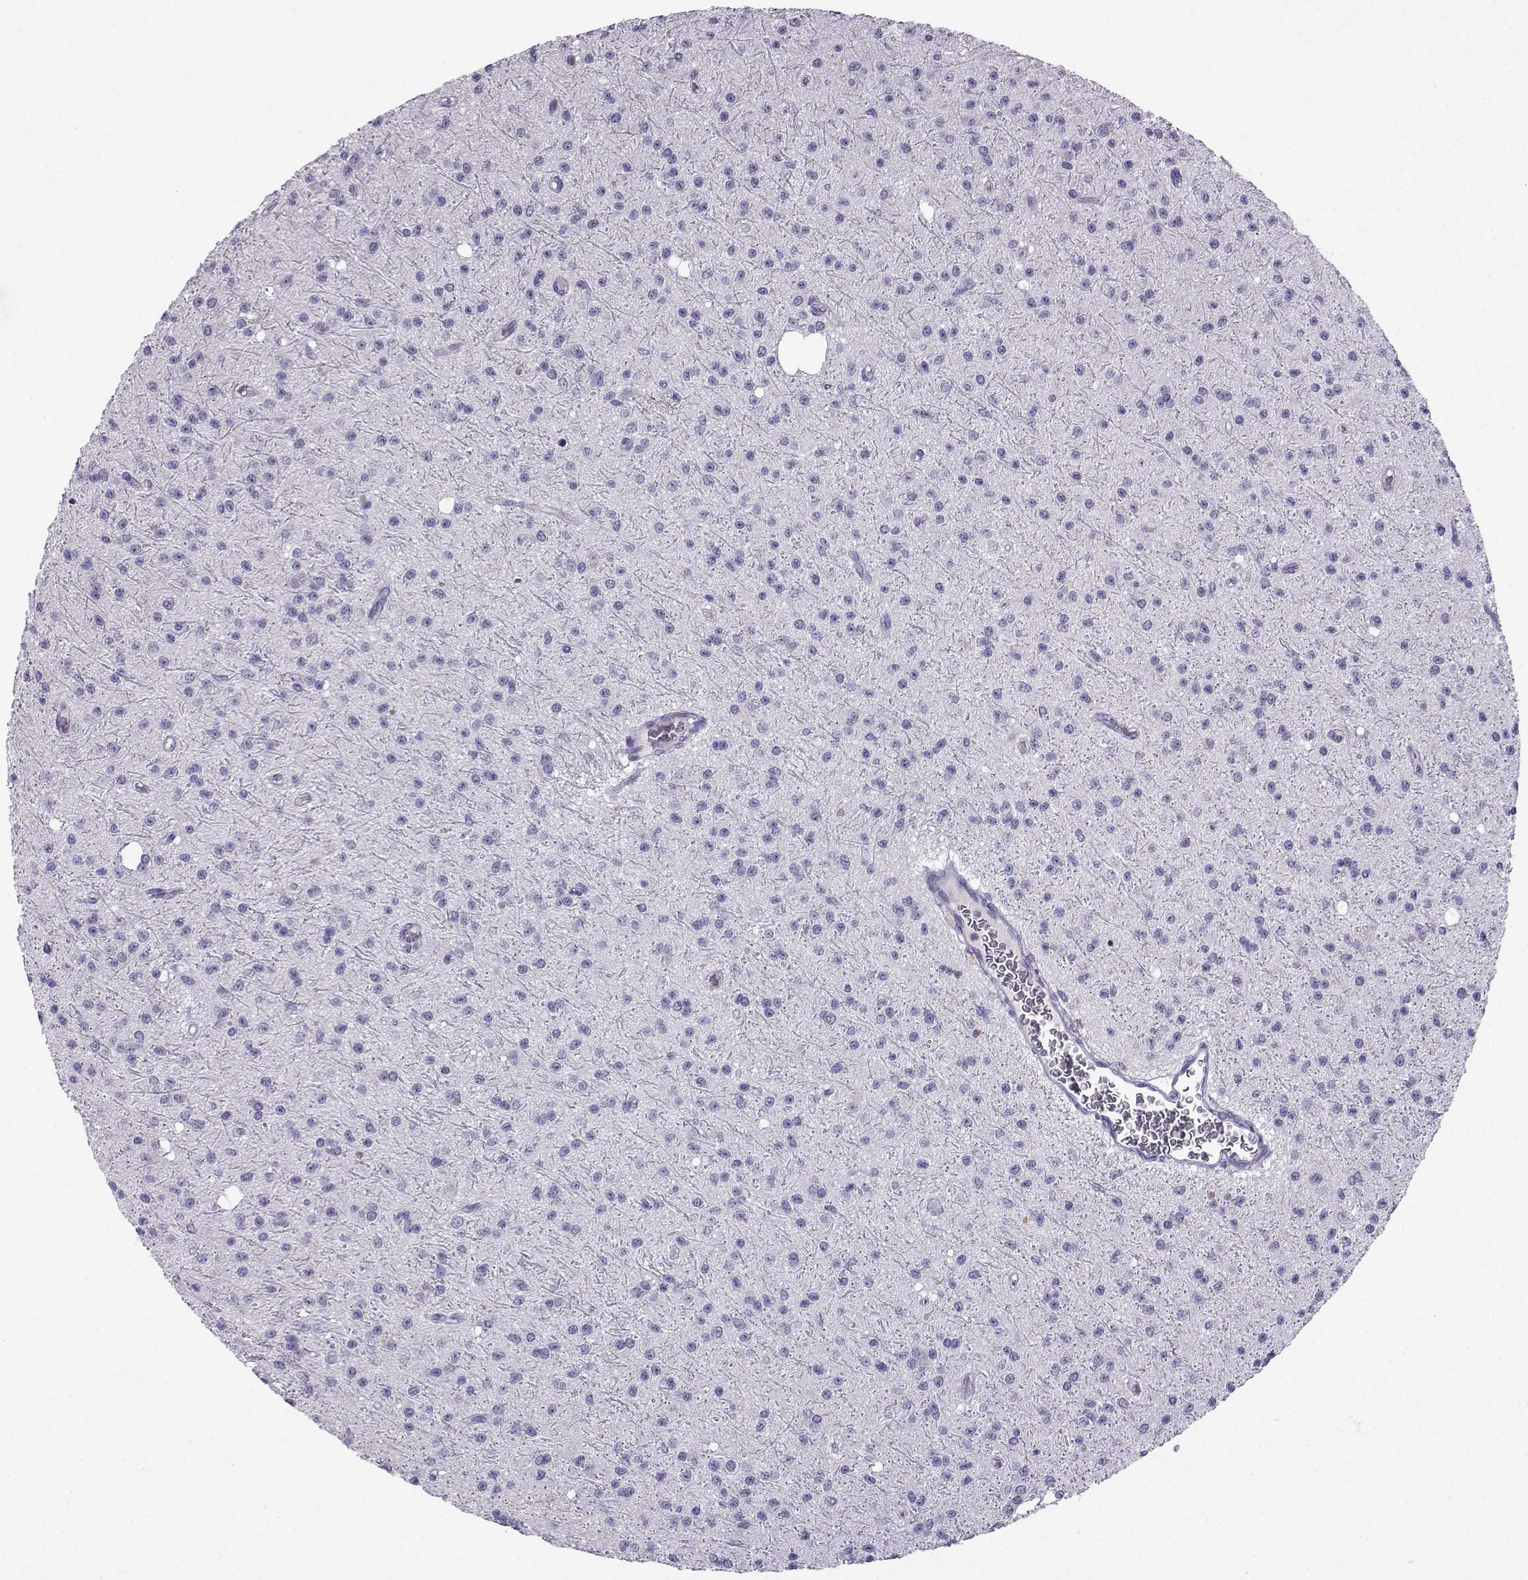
{"staining": {"intensity": "negative", "quantity": "none", "location": "none"}, "tissue": "glioma", "cell_type": "Tumor cells", "image_type": "cancer", "snomed": [{"axis": "morphology", "description": "Glioma, malignant, Low grade"}, {"axis": "topography", "description": "Brain"}], "caption": "Immunohistochemistry photomicrograph of neoplastic tissue: low-grade glioma (malignant) stained with DAB reveals no significant protein expression in tumor cells.", "gene": "FBXO24", "patient": {"sex": "male", "age": 27}}